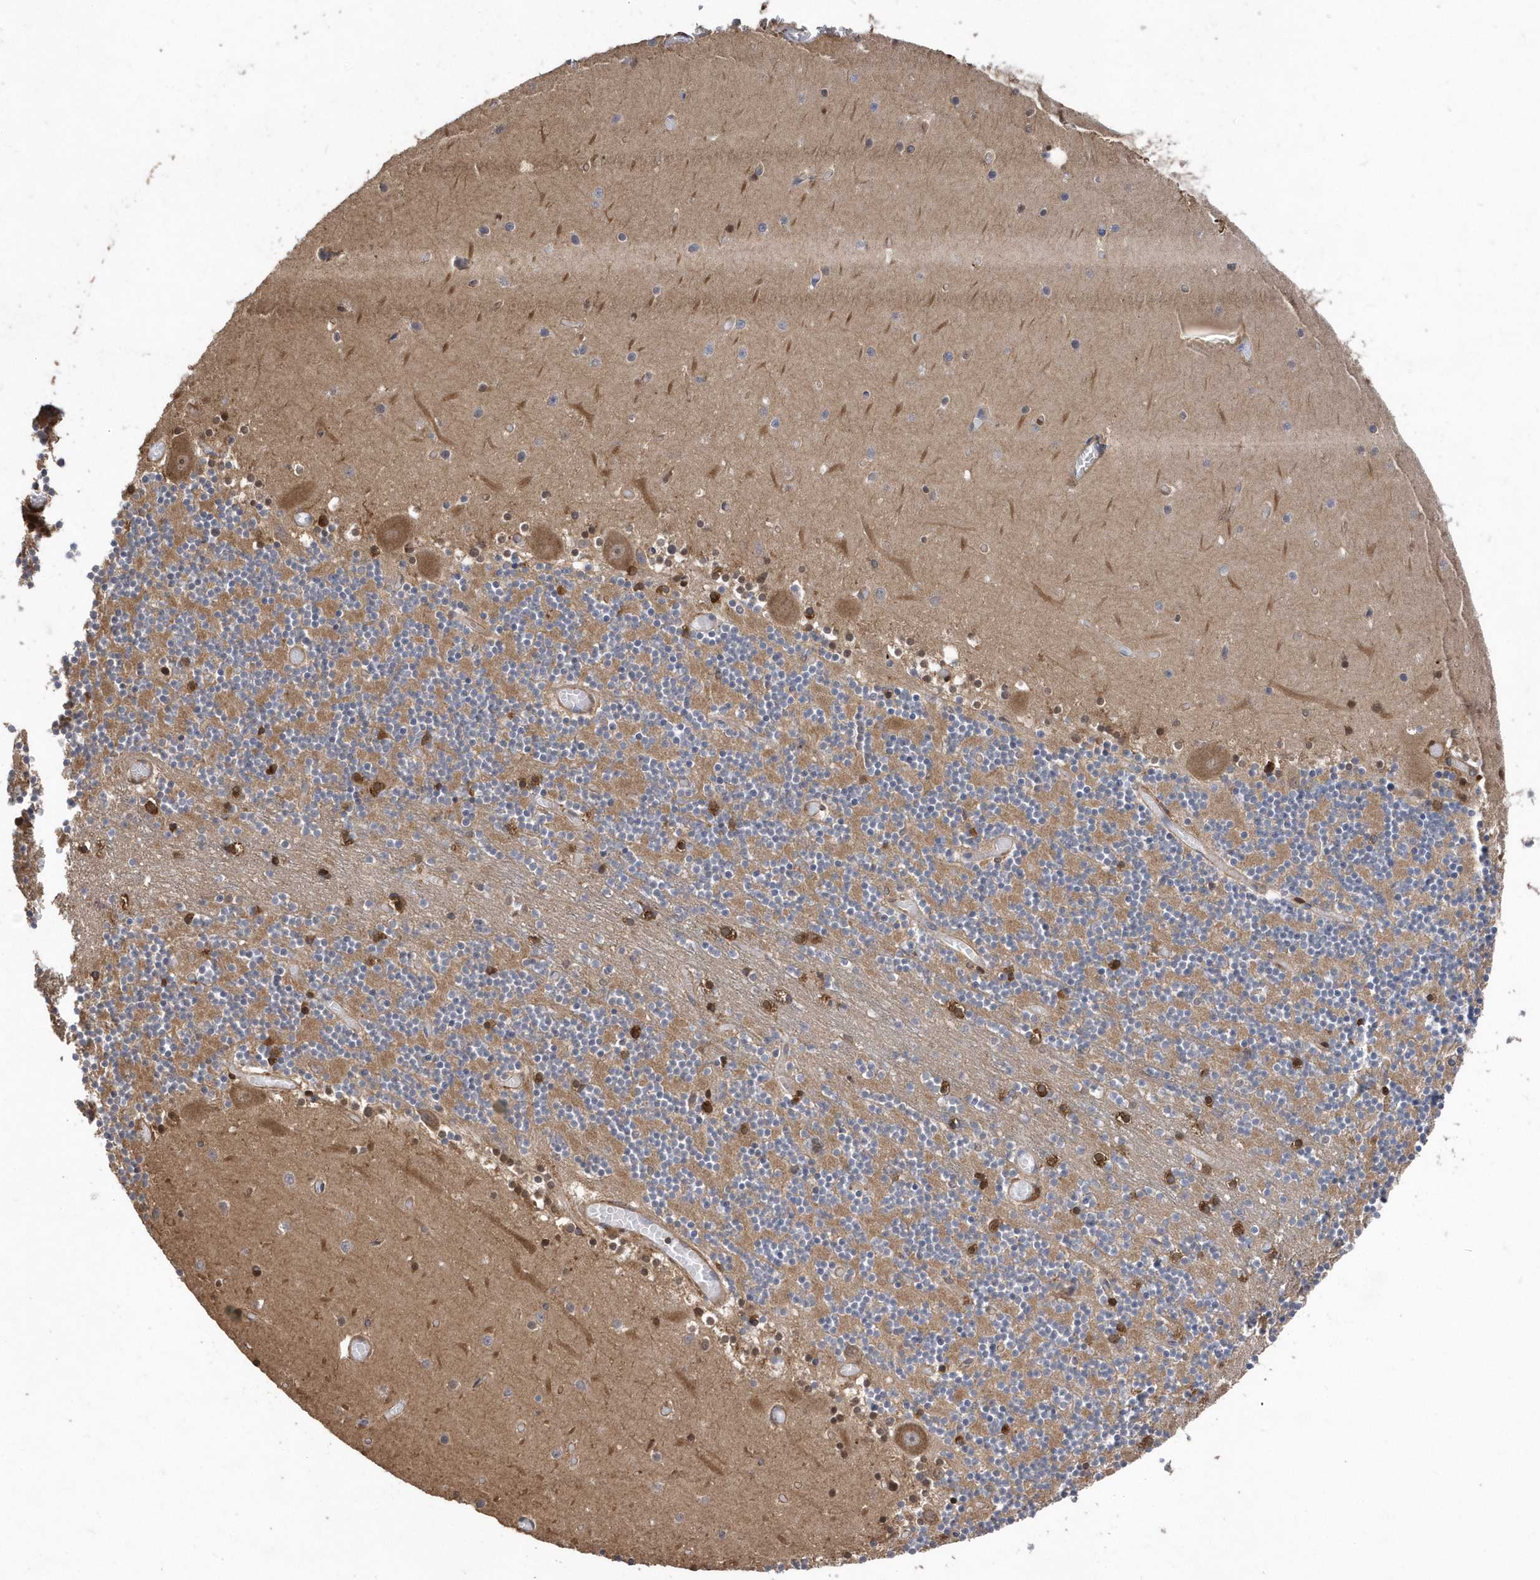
{"staining": {"intensity": "moderate", "quantity": "25%-75%", "location": "cytoplasmic/membranous"}, "tissue": "cerebellum", "cell_type": "Cells in granular layer", "image_type": "normal", "snomed": [{"axis": "morphology", "description": "Normal tissue, NOS"}, {"axis": "topography", "description": "Cerebellum"}], "caption": "Brown immunohistochemical staining in unremarkable cerebellum displays moderate cytoplasmic/membranous staining in about 25%-75% of cells in granular layer. (brown staining indicates protein expression, while blue staining denotes nuclei).", "gene": "WASHC5", "patient": {"sex": "female", "age": 28}}